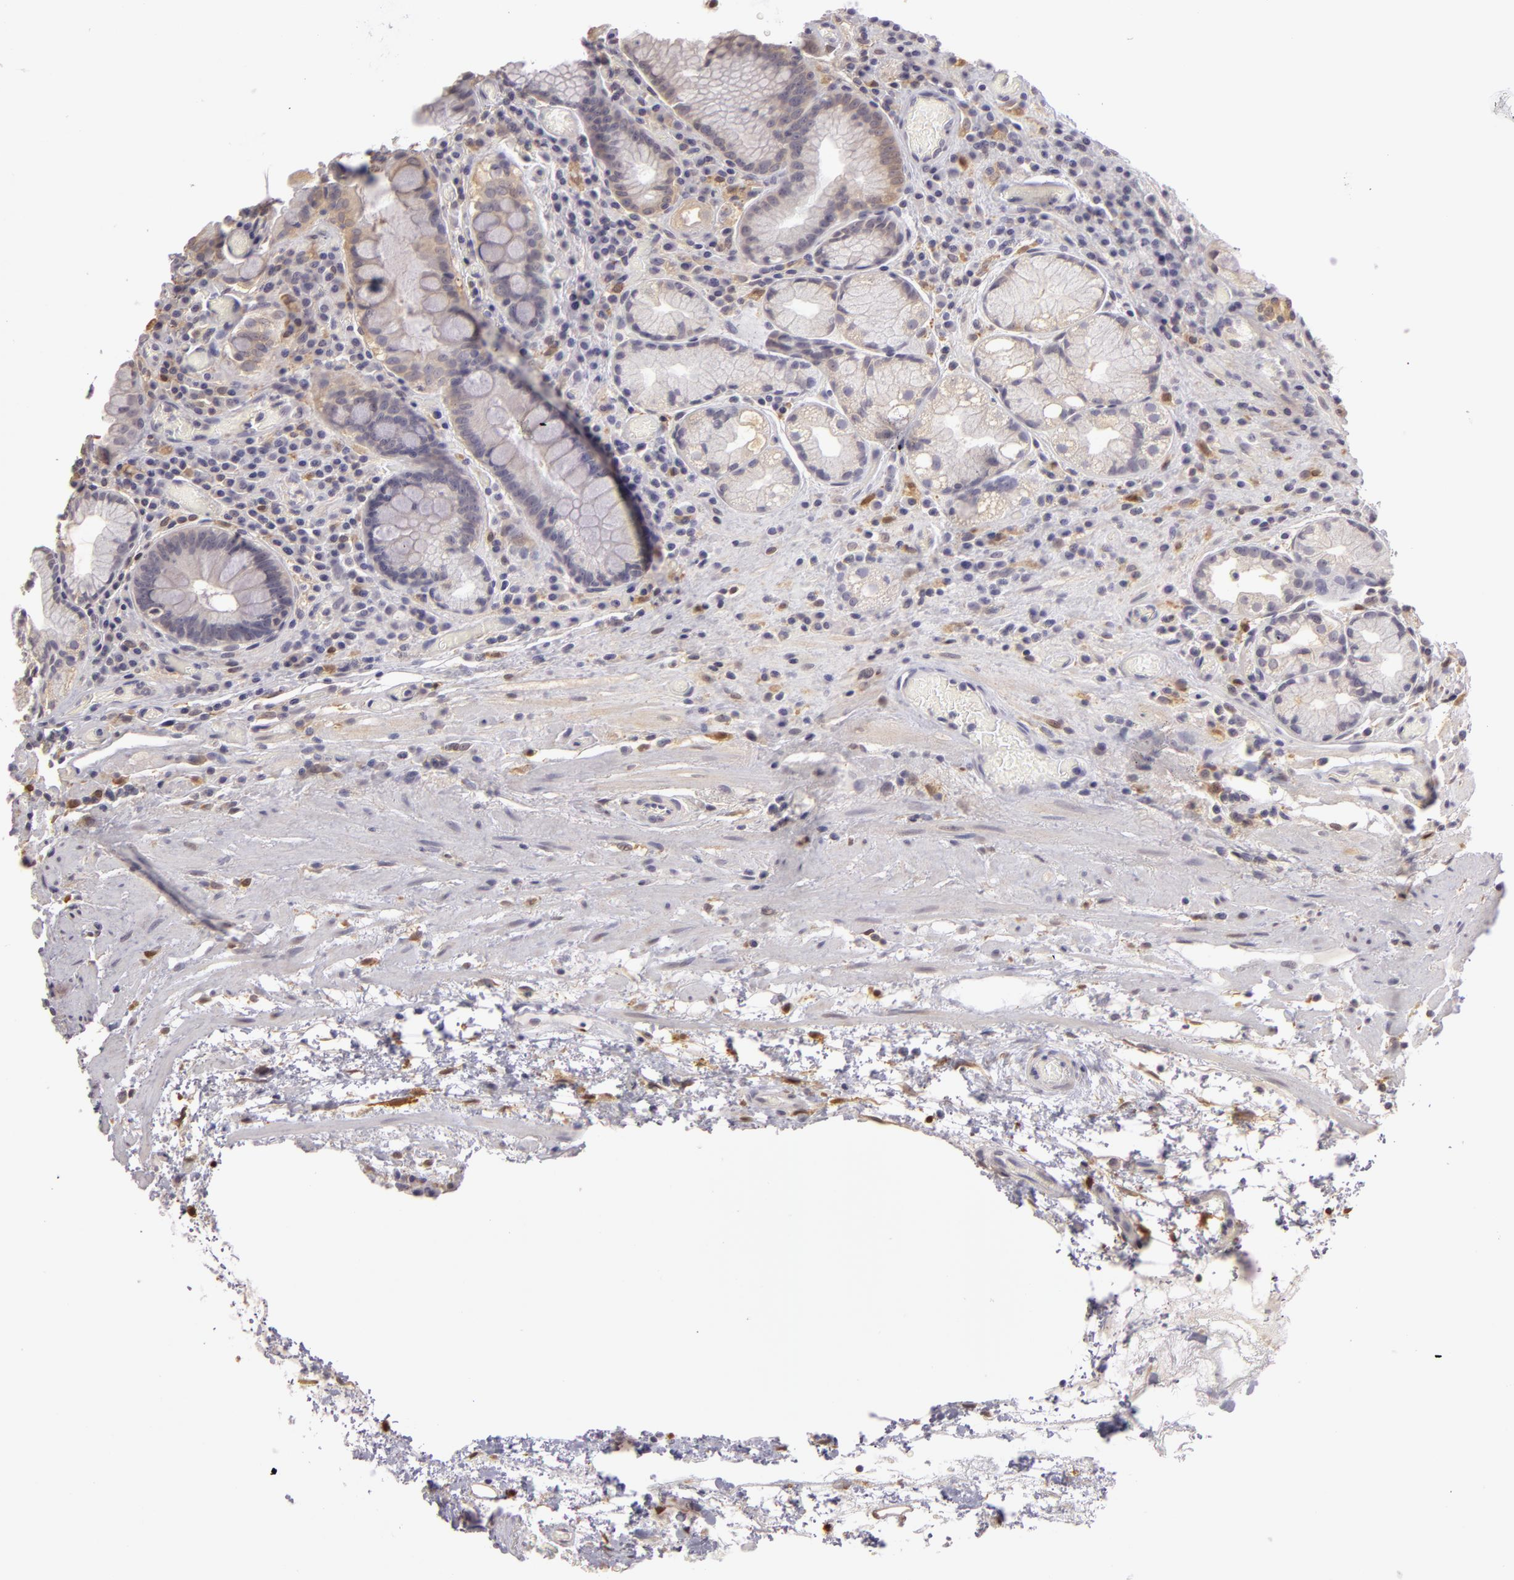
{"staining": {"intensity": "negative", "quantity": "none", "location": "none"}, "tissue": "stomach", "cell_type": "Glandular cells", "image_type": "normal", "snomed": [{"axis": "morphology", "description": "Normal tissue, NOS"}, {"axis": "topography", "description": "Stomach, lower"}, {"axis": "topography", "description": "Duodenum"}], "caption": "The IHC photomicrograph has no significant expression in glandular cells of stomach.", "gene": "GNPDA1", "patient": {"sex": "male", "age": 84}}